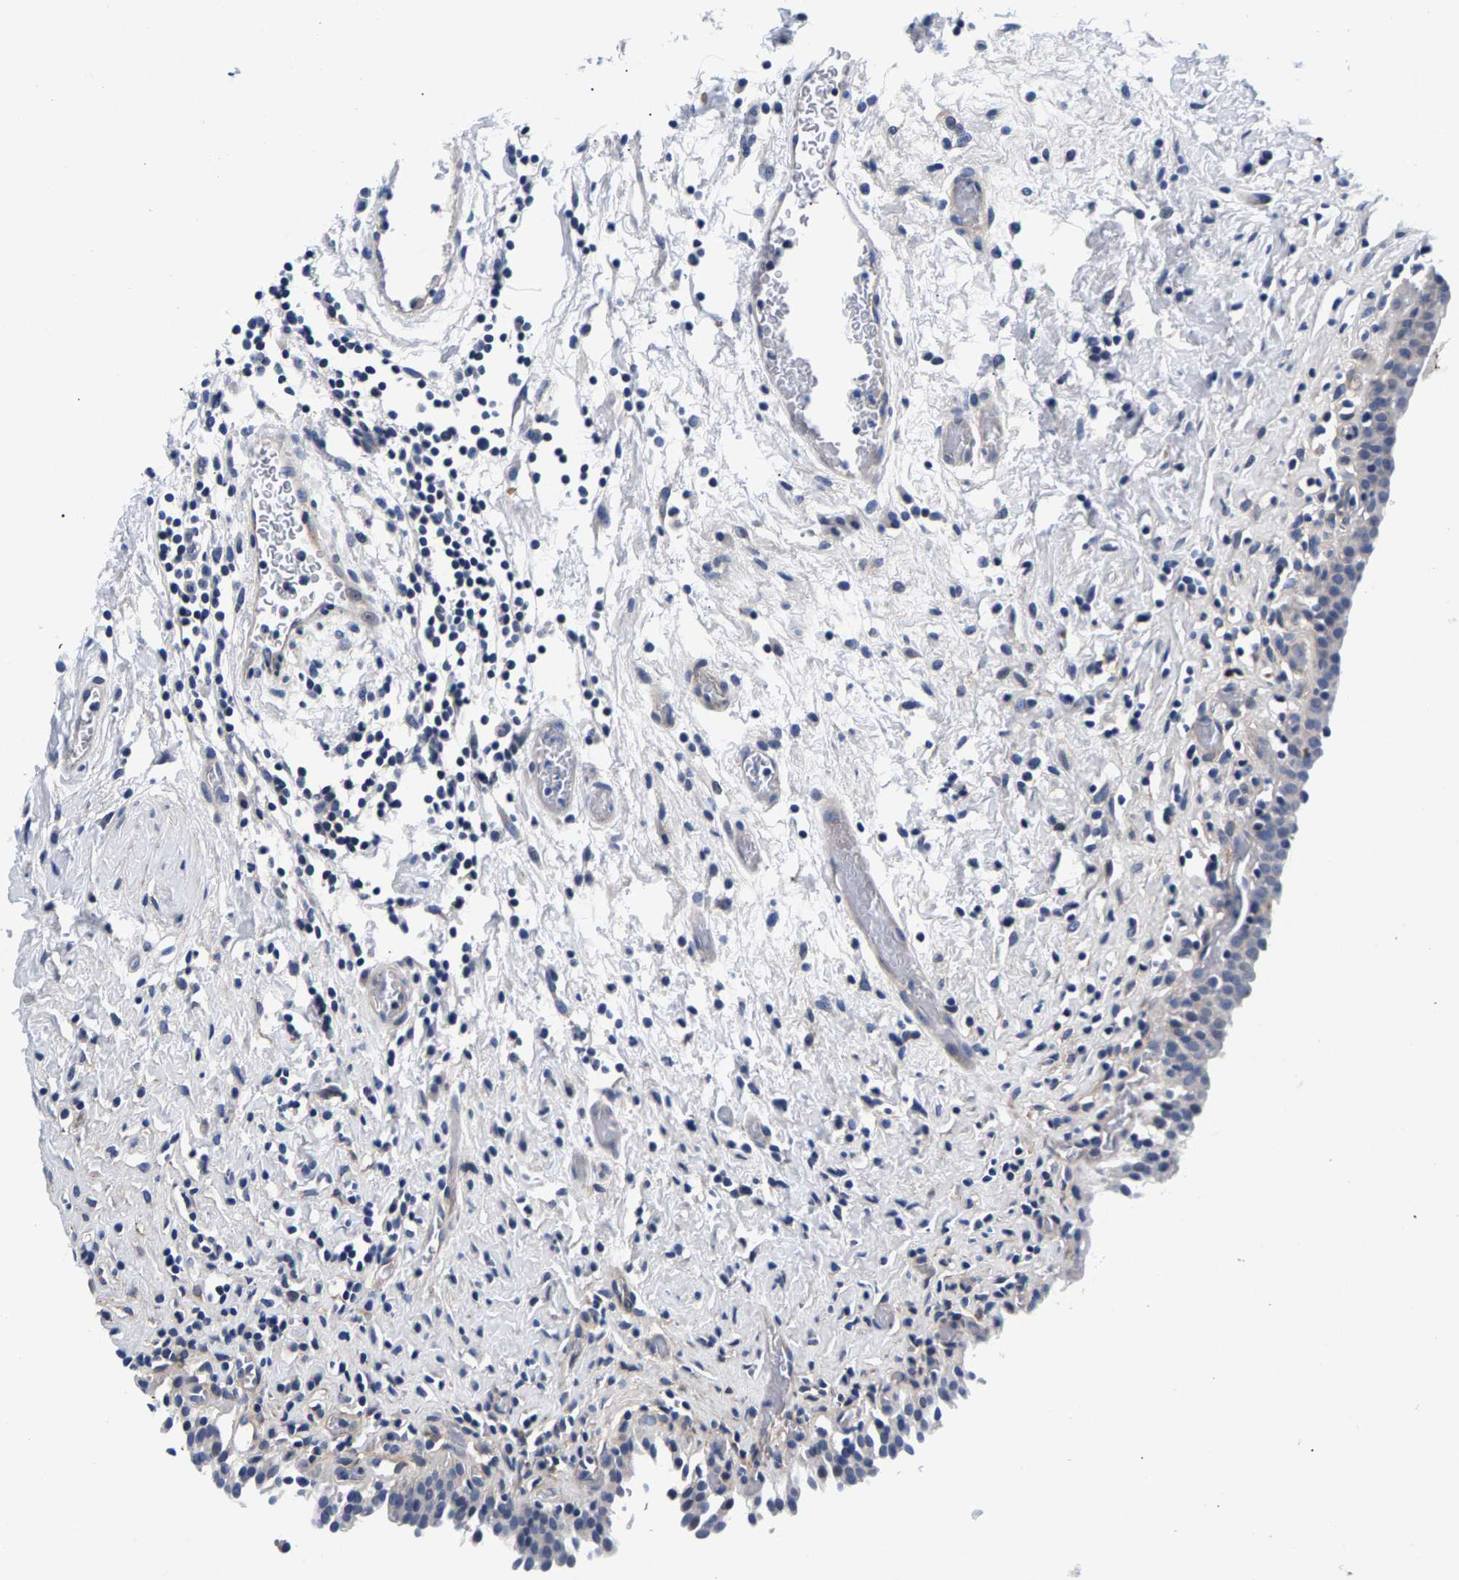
{"staining": {"intensity": "negative", "quantity": "none", "location": "none"}, "tissue": "urinary bladder", "cell_type": "Urothelial cells", "image_type": "normal", "snomed": [{"axis": "morphology", "description": "Normal tissue, NOS"}, {"axis": "topography", "description": "Urinary bladder"}], "caption": "This is a image of IHC staining of benign urinary bladder, which shows no expression in urothelial cells.", "gene": "P2RY4", "patient": {"sex": "male", "age": 51}}